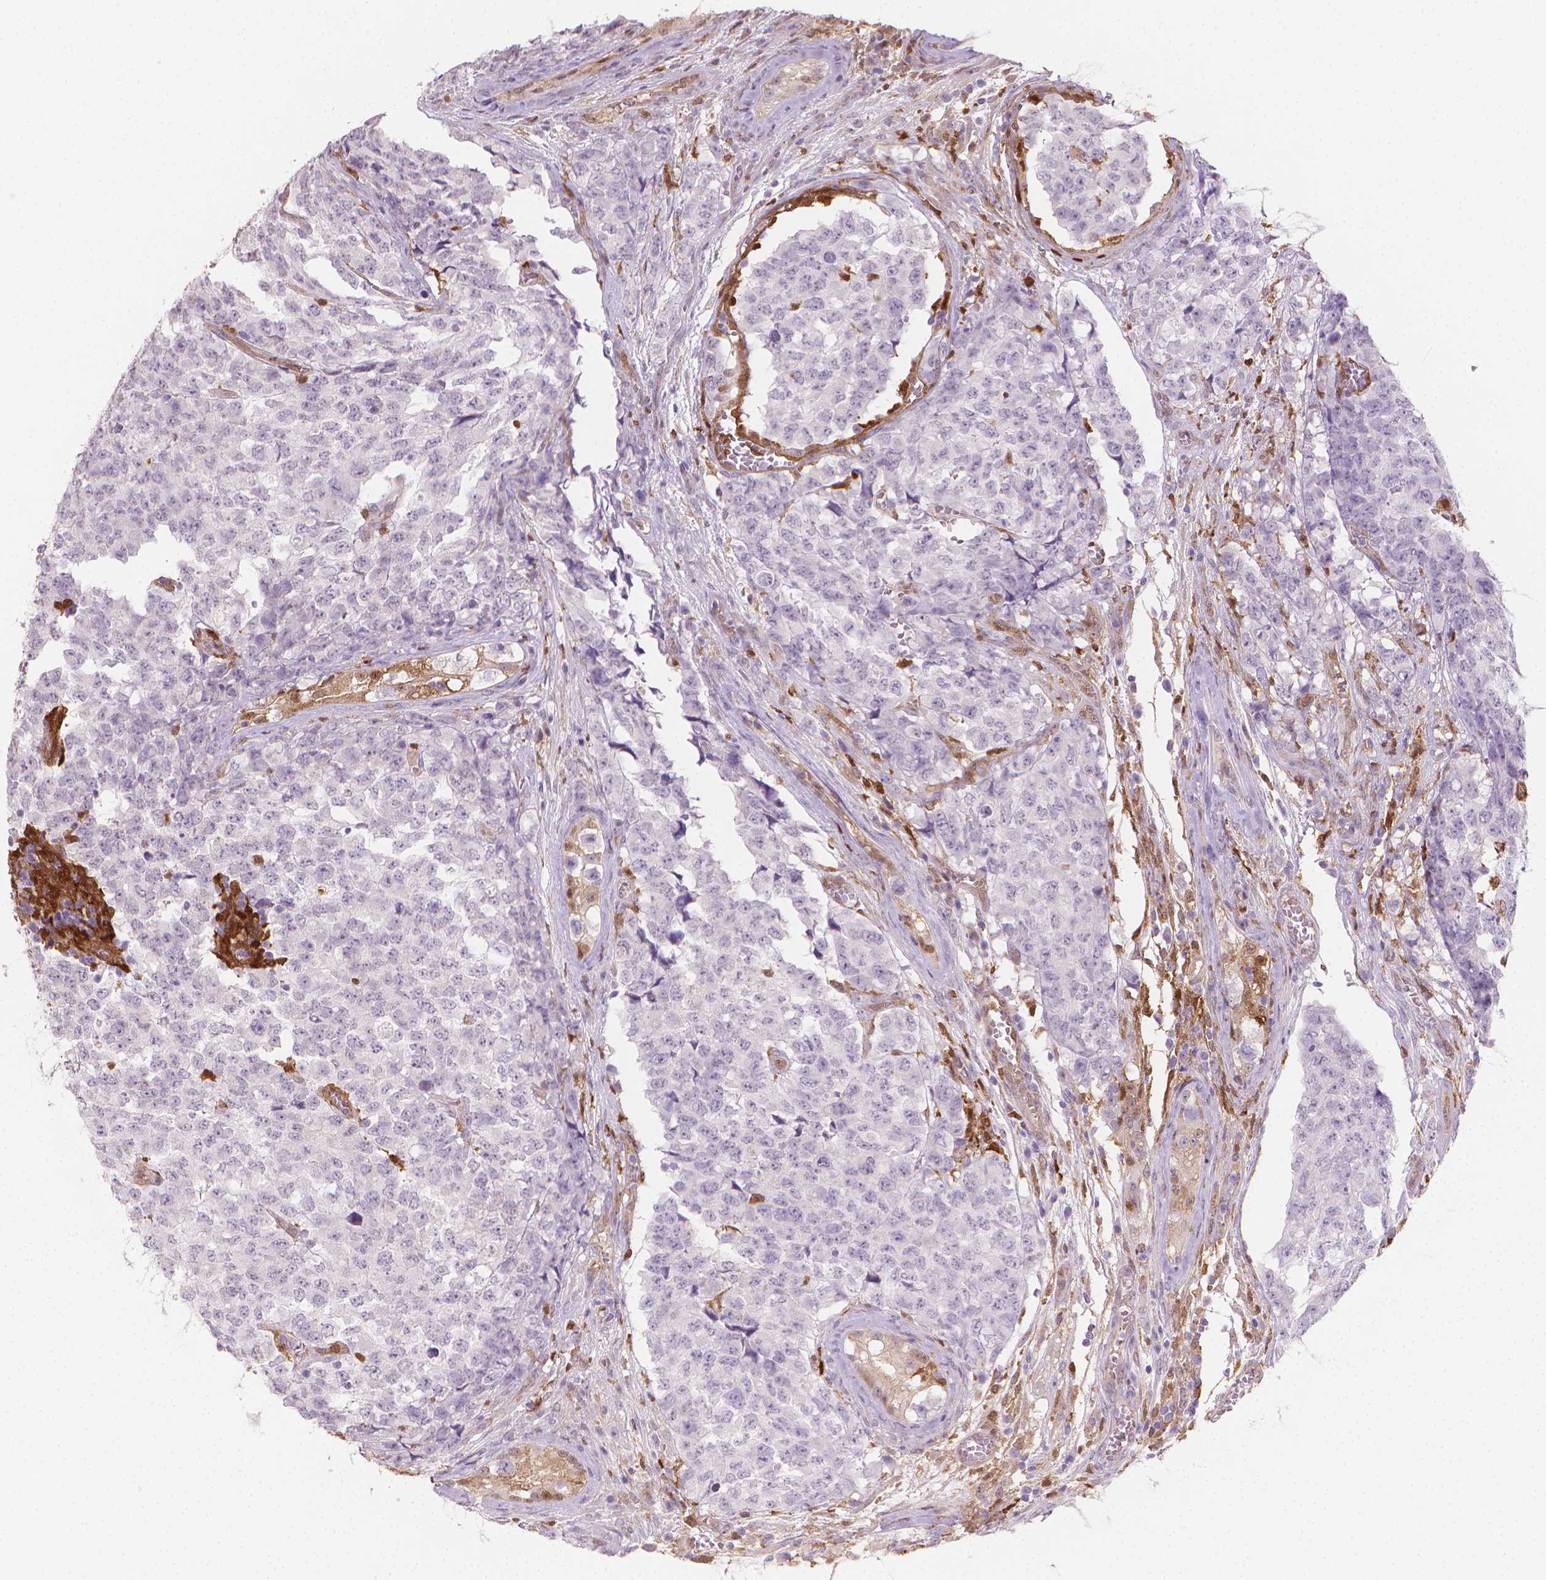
{"staining": {"intensity": "negative", "quantity": "none", "location": "none"}, "tissue": "testis cancer", "cell_type": "Tumor cells", "image_type": "cancer", "snomed": [{"axis": "morphology", "description": "Carcinoma, Embryonal, NOS"}, {"axis": "topography", "description": "Testis"}], "caption": "High power microscopy histopathology image of an immunohistochemistry (IHC) micrograph of testis cancer (embryonal carcinoma), revealing no significant positivity in tumor cells. Brightfield microscopy of immunohistochemistry stained with DAB (3,3'-diaminobenzidine) (brown) and hematoxylin (blue), captured at high magnification.", "gene": "TNFAIP2", "patient": {"sex": "male", "age": 23}}